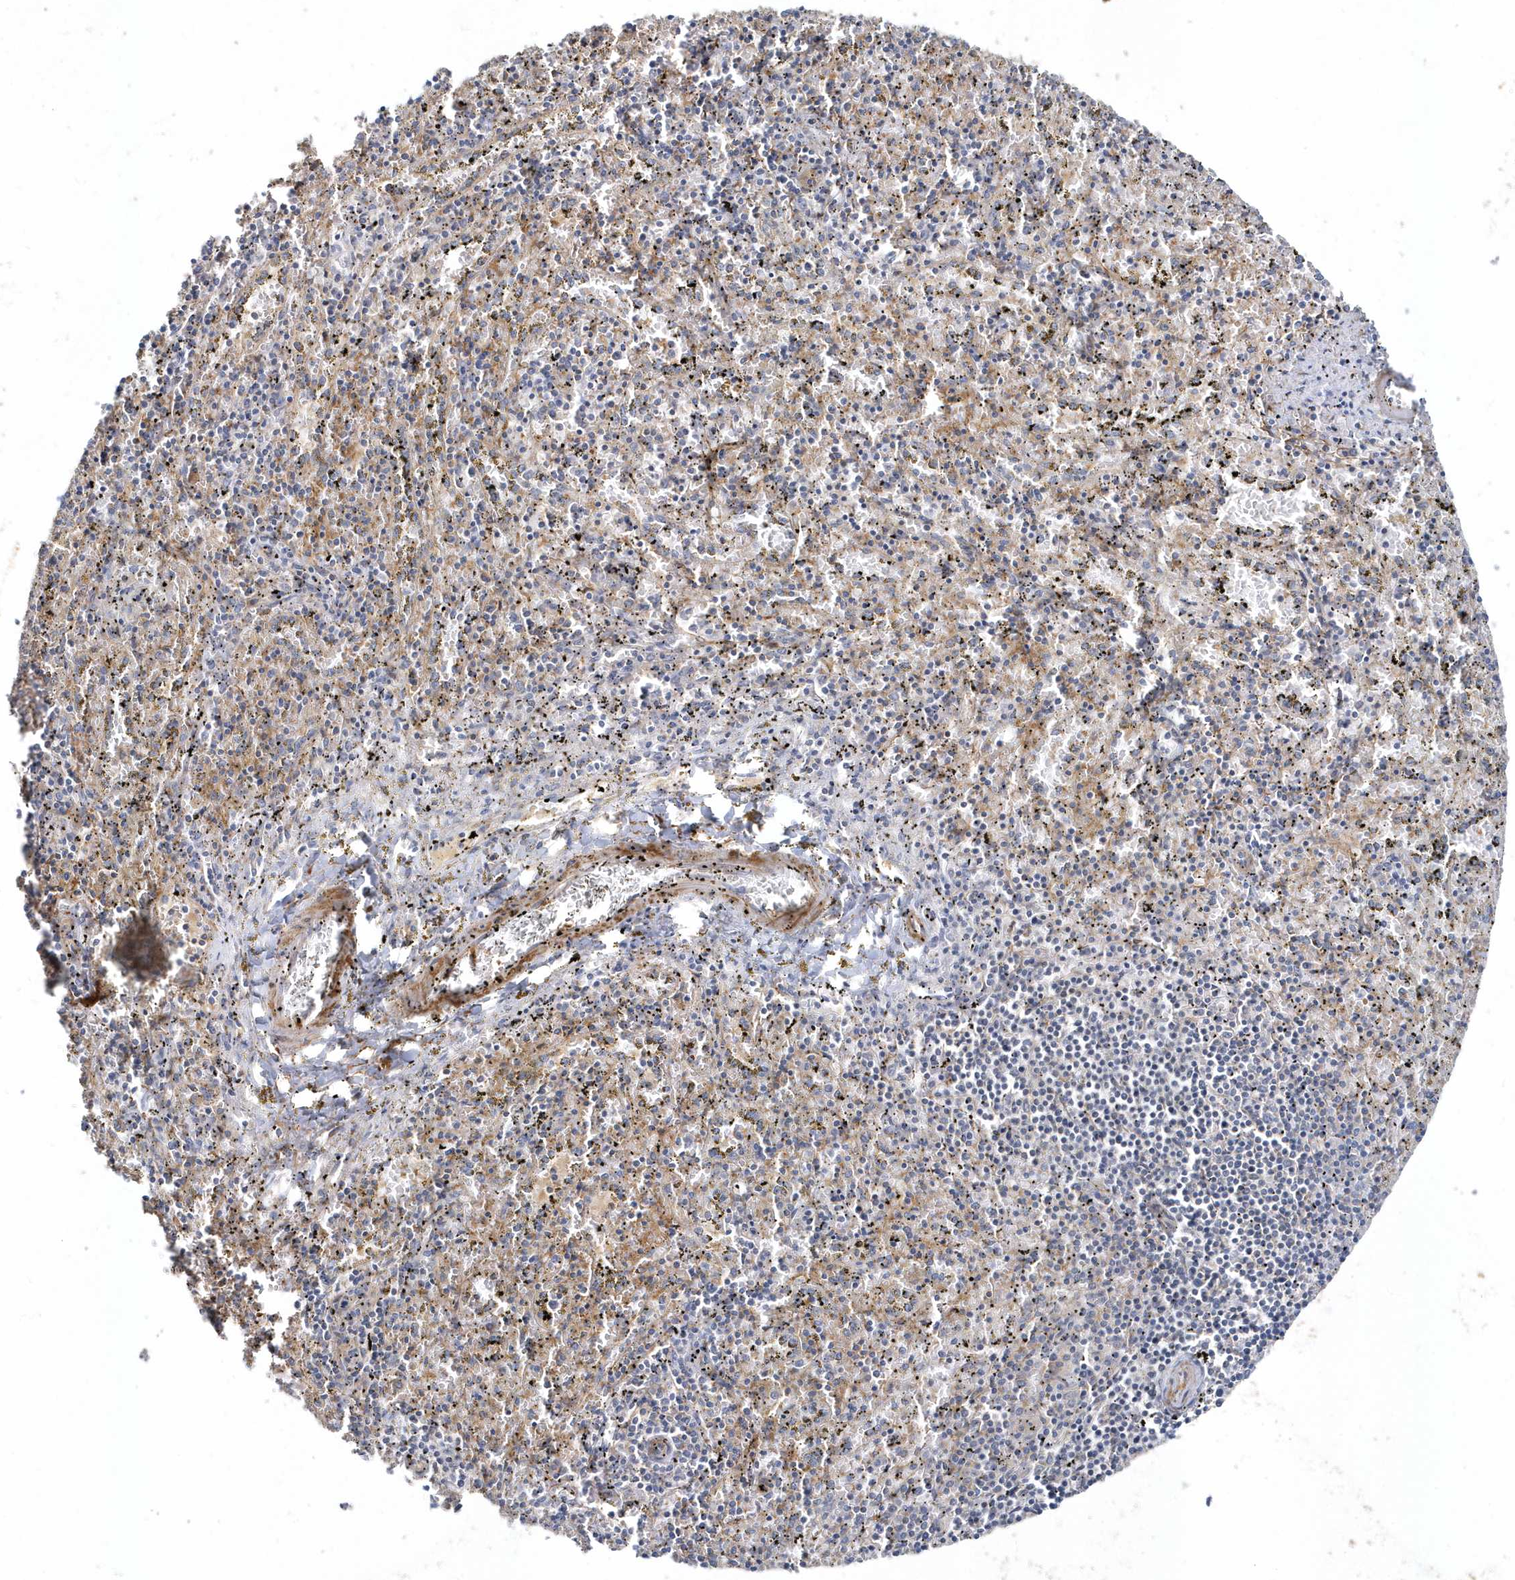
{"staining": {"intensity": "weak", "quantity": "<25%", "location": "cytoplasmic/membranous"}, "tissue": "spleen", "cell_type": "Cells in red pulp", "image_type": "normal", "snomed": [{"axis": "morphology", "description": "Normal tissue, NOS"}, {"axis": "topography", "description": "Spleen"}], "caption": "Photomicrograph shows no significant protein positivity in cells in red pulp of unremarkable spleen.", "gene": "LEXM", "patient": {"sex": "male", "age": 11}}